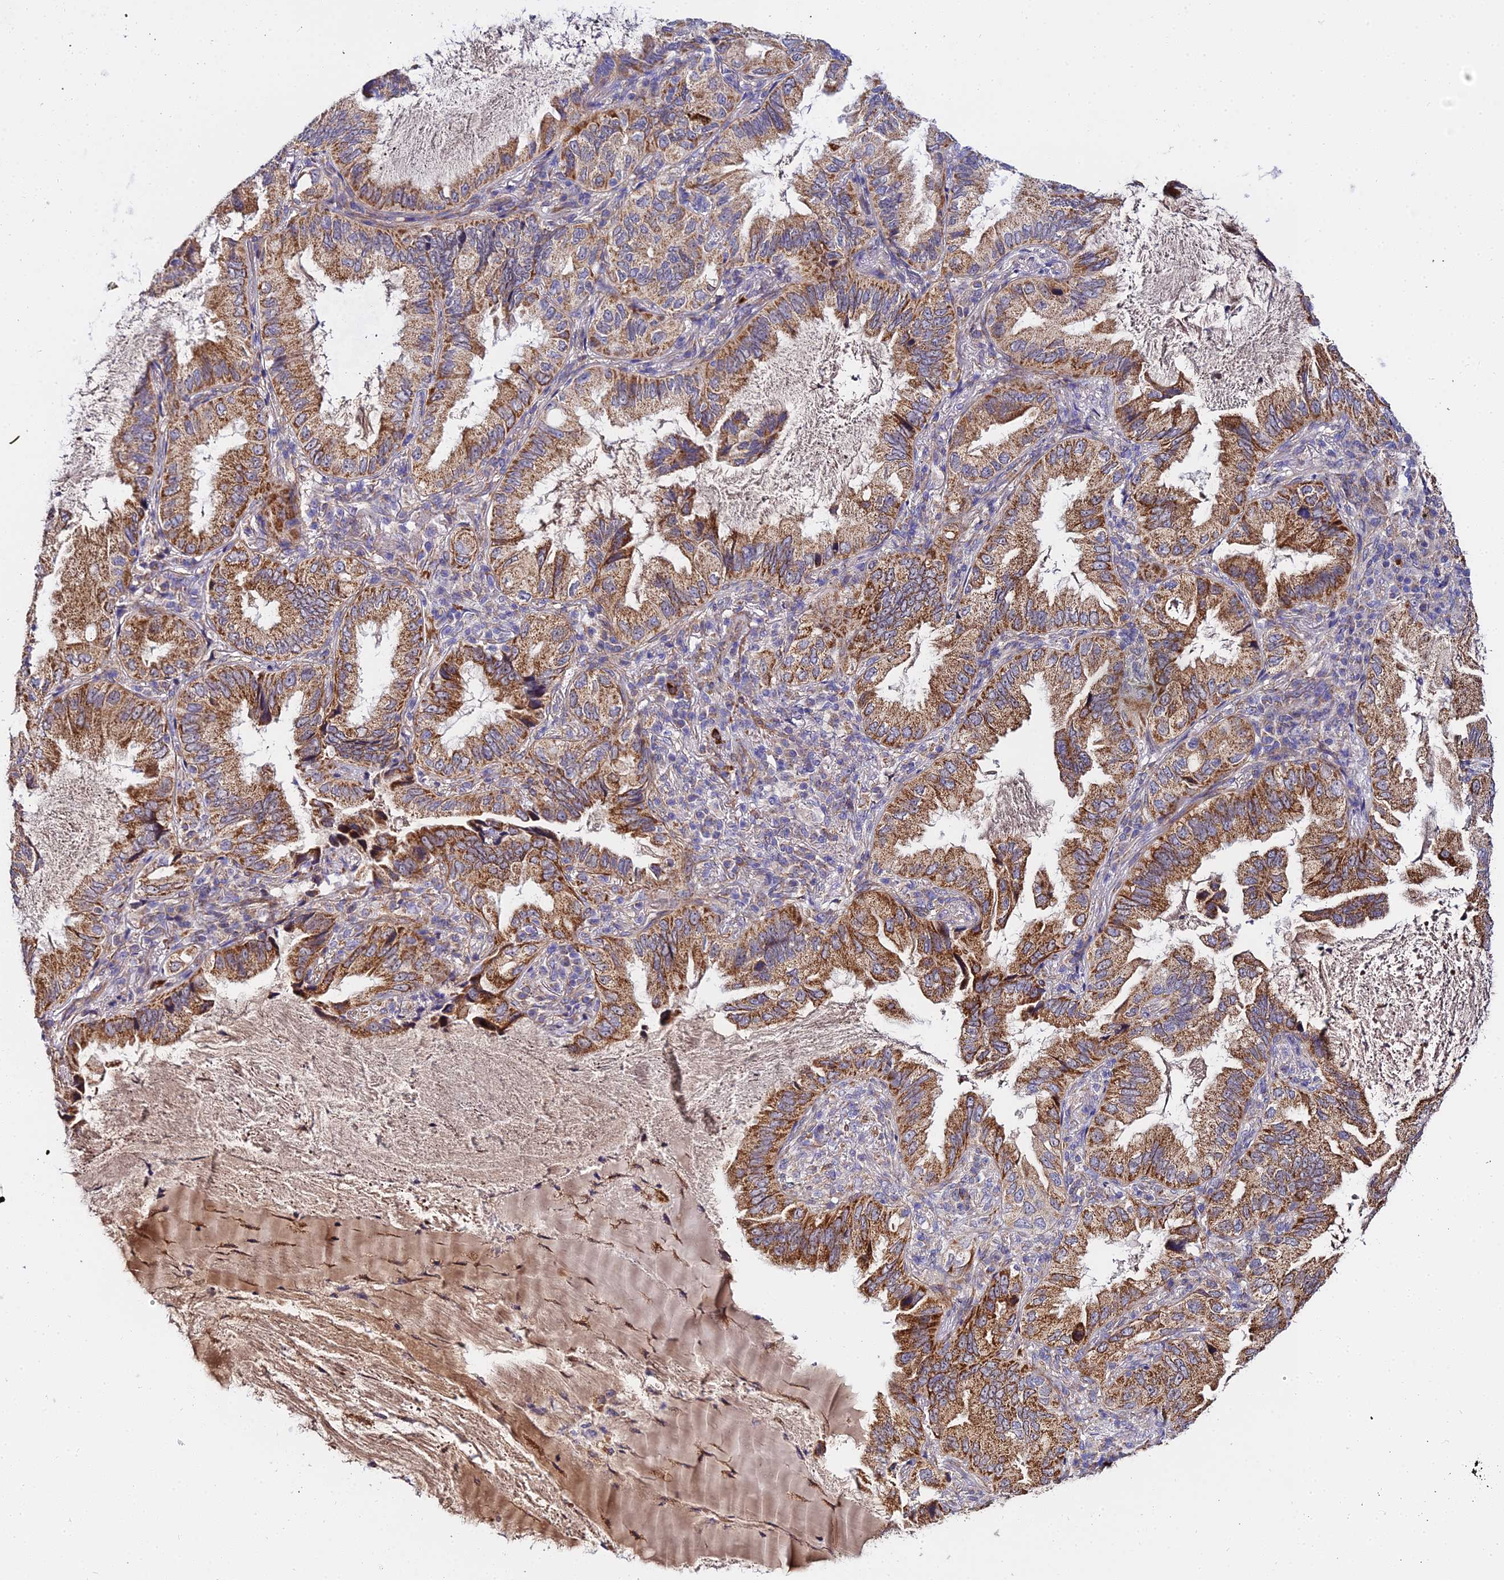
{"staining": {"intensity": "moderate", "quantity": ">75%", "location": "cytoplasmic/membranous"}, "tissue": "lung cancer", "cell_type": "Tumor cells", "image_type": "cancer", "snomed": [{"axis": "morphology", "description": "Adenocarcinoma, NOS"}, {"axis": "topography", "description": "Lung"}], "caption": "This photomicrograph demonstrates IHC staining of human adenocarcinoma (lung), with medium moderate cytoplasmic/membranous positivity in about >75% of tumor cells.", "gene": "ACOT2", "patient": {"sex": "female", "age": 69}}